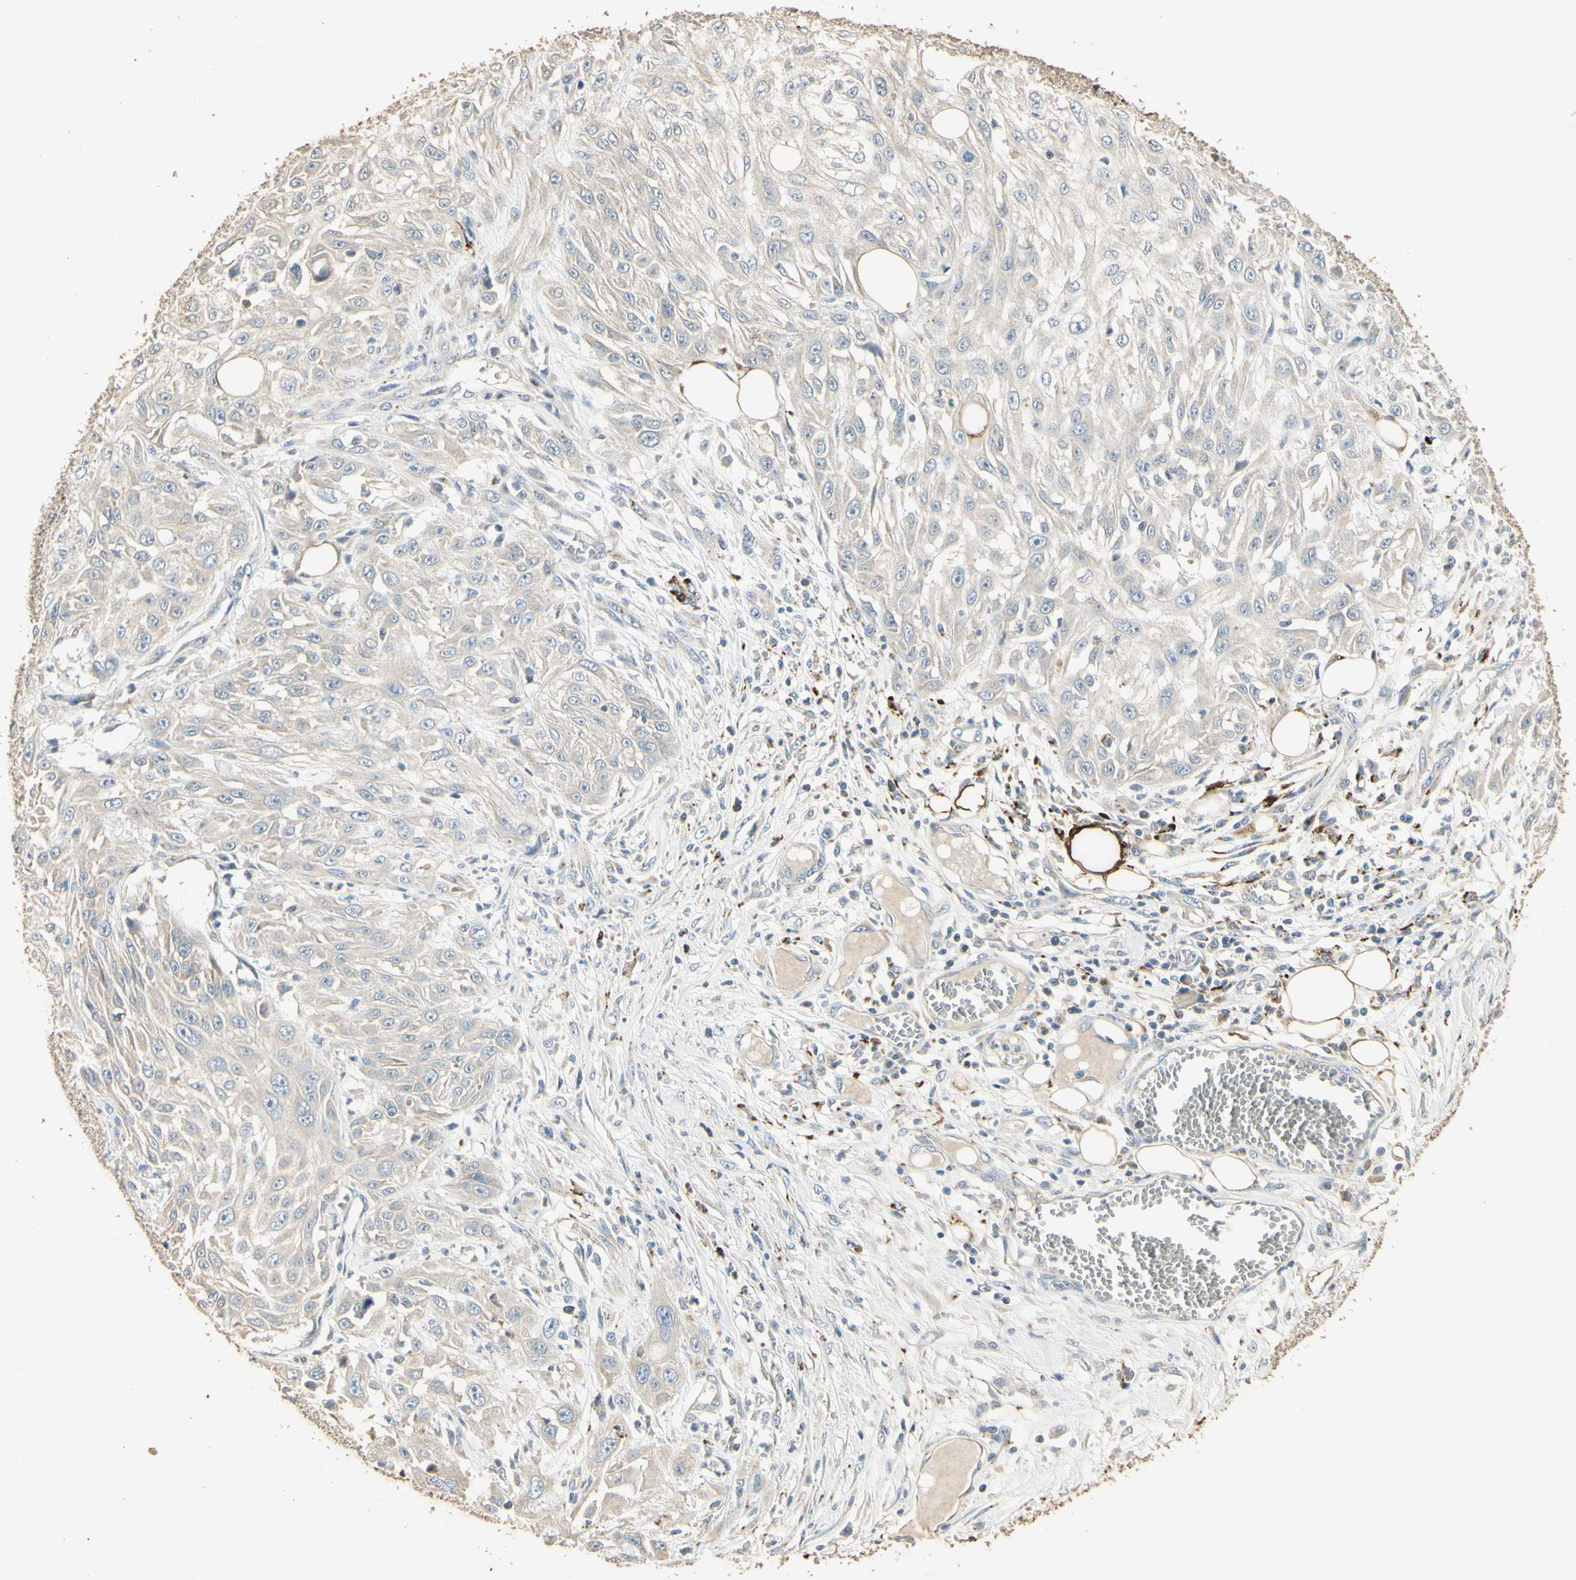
{"staining": {"intensity": "negative", "quantity": "none", "location": "none"}, "tissue": "skin cancer", "cell_type": "Tumor cells", "image_type": "cancer", "snomed": [{"axis": "morphology", "description": "Squamous cell carcinoma, NOS"}, {"axis": "topography", "description": "Skin"}], "caption": "DAB (3,3'-diaminobenzidine) immunohistochemical staining of human skin squamous cell carcinoma demonstrates no significant positivity in tumor cells.", "gene": "ARHGEF17", "patient": {"sex": "male", "age": 75}}